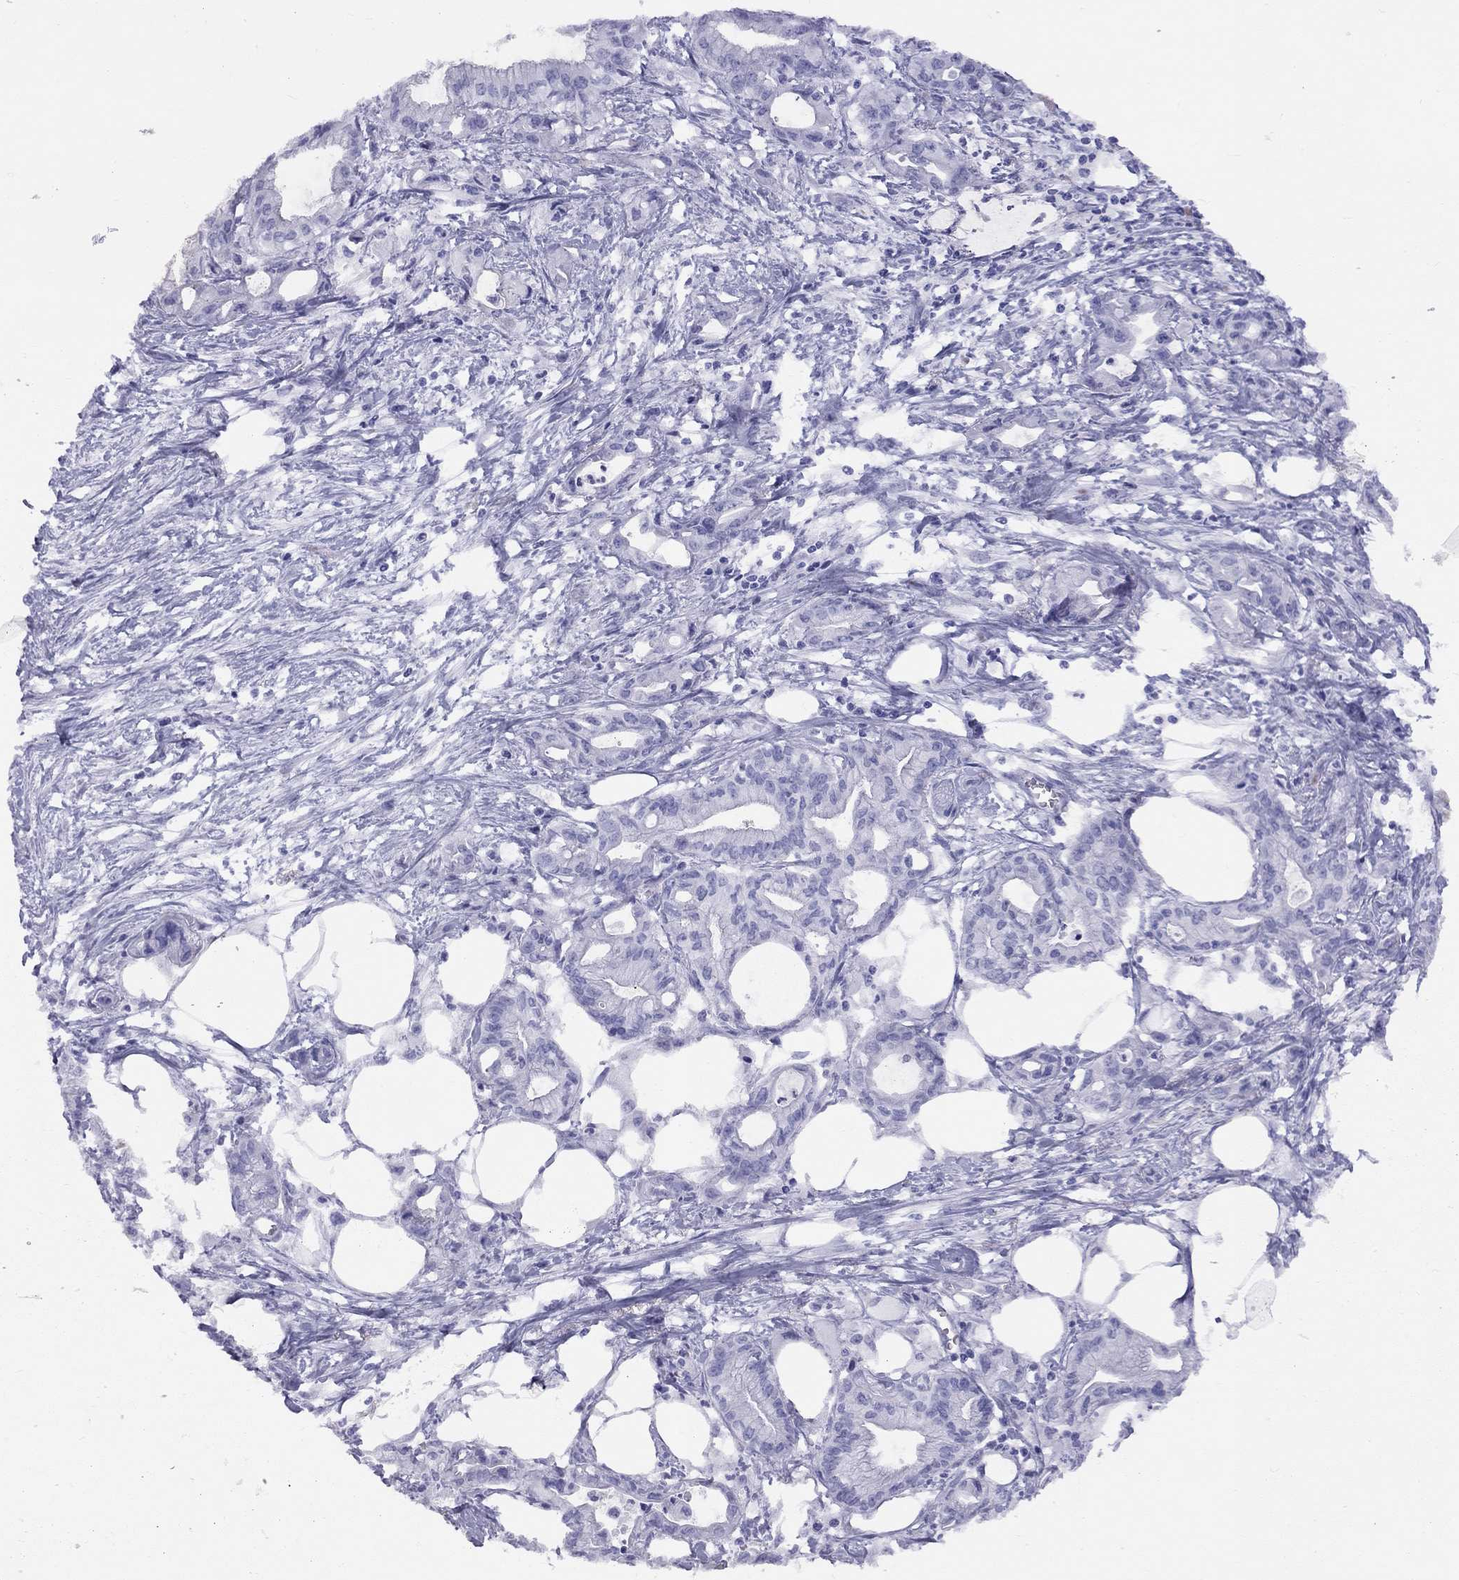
{"staining": {"intensity": "negative", "quantity": "none", "location": "none"}, "tissue": "pancreatic cancer", "cell_type": "Tumor cells", "image_type": "cancer", "snomed": [{"axis": "morphology", "description": "Adenocarcinoma, NOS"}, {"axis": "topography", "description": "Pancreas"}], "caption": "Immunohistochemistry of adenocarcinoma (pancreatic) displays no positivity in tumor cells.", "gene": "FSCN3", "patient": {"sex": "male", "age": 71}}